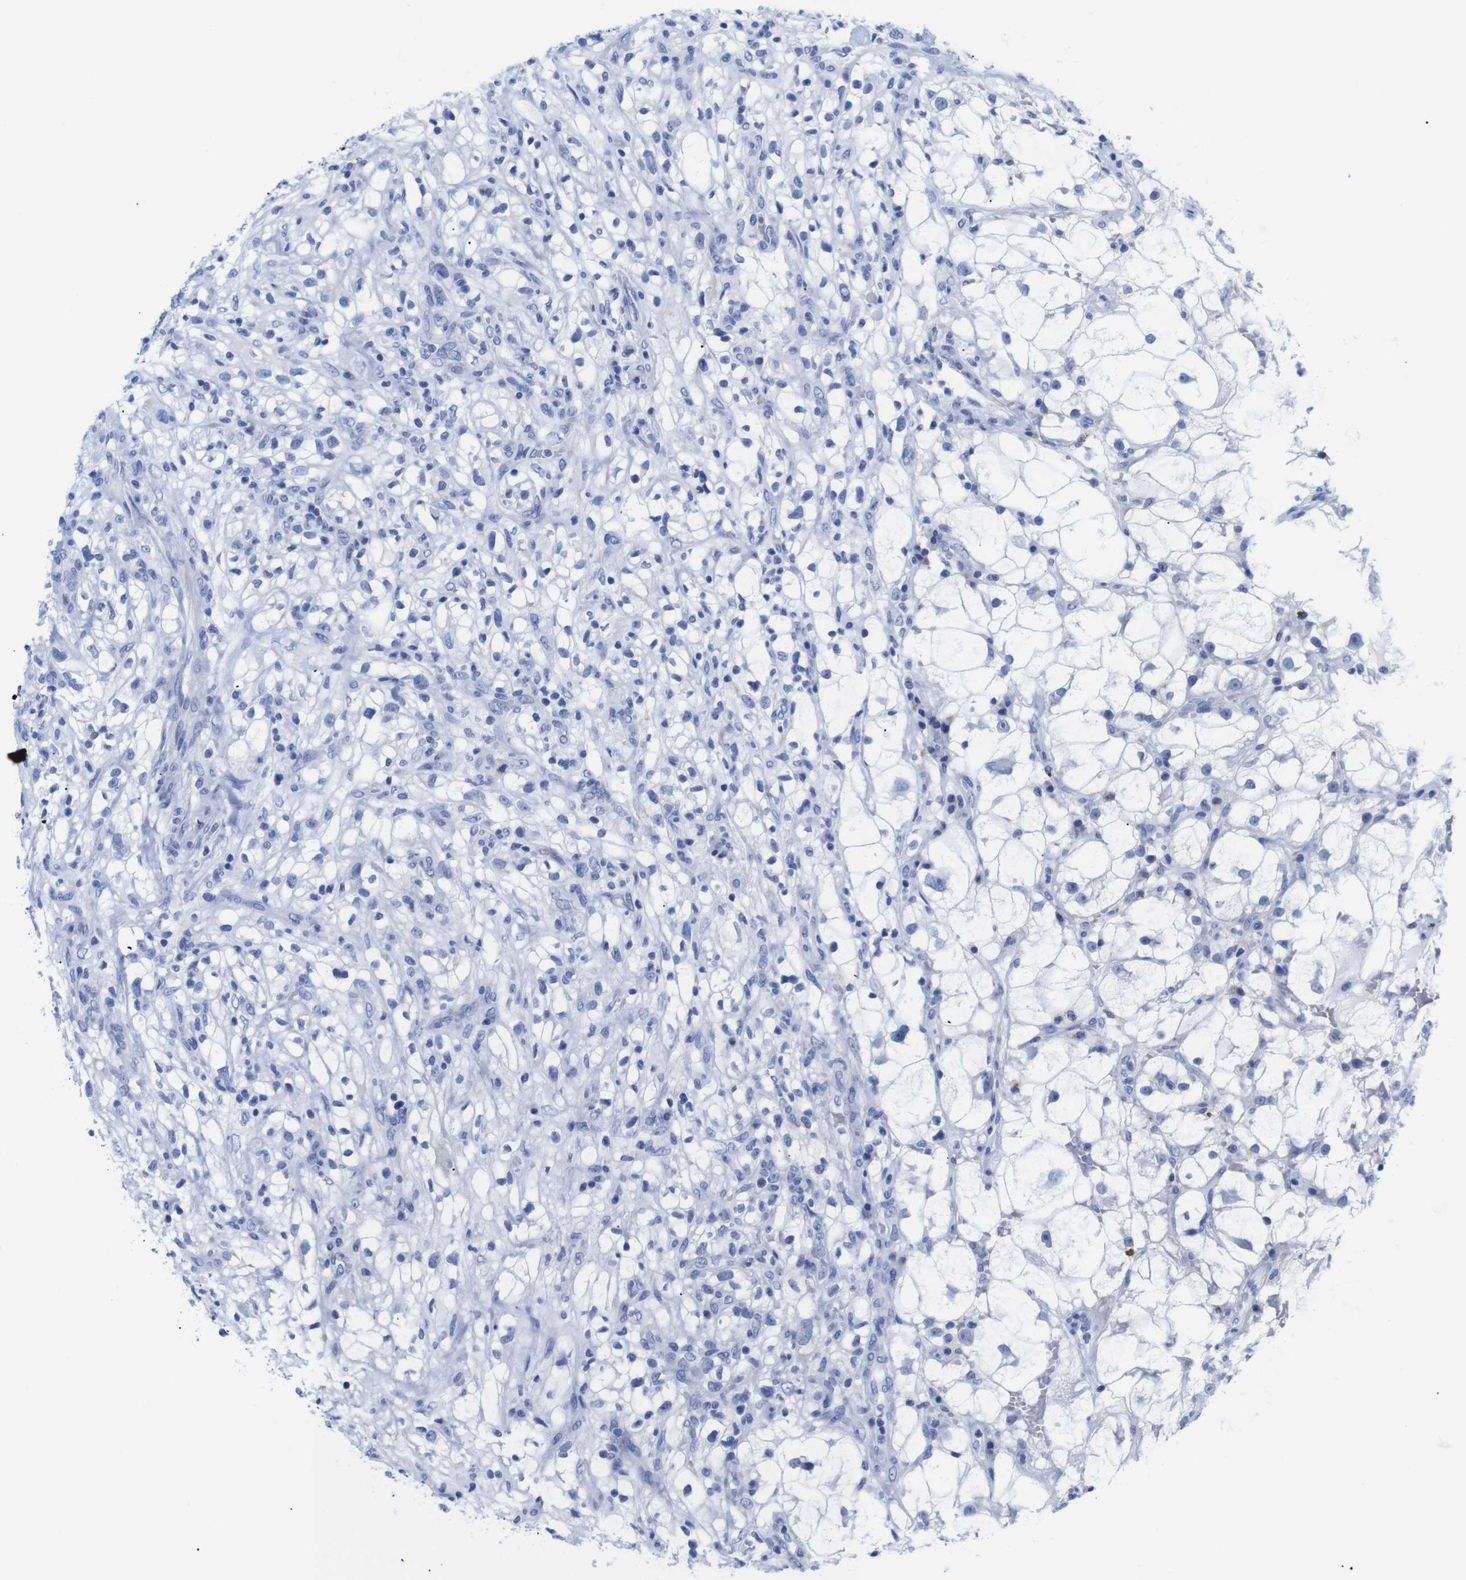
{"staining": {"intensity": "negative", "quantity": "none", "location": "none"}, "tissue": "renal cancer", "cell_type": "Tumor cells", "image_type": "cancer", "snomed": [{"axis": "morphology", "description": "Adenocarcinoma, NOS"}, {"axis": "topography", "description": "Kidney"}], "caption": "There is no significant positivity in tumor cells of renal cancer. Brightfield microscopy of immunohistochemistry stained with DAB (brown) and hematoxylin (blue), captured at high magnification.", "gene": "LRRC55", "patient": {"sex": "female", "age": 60}}